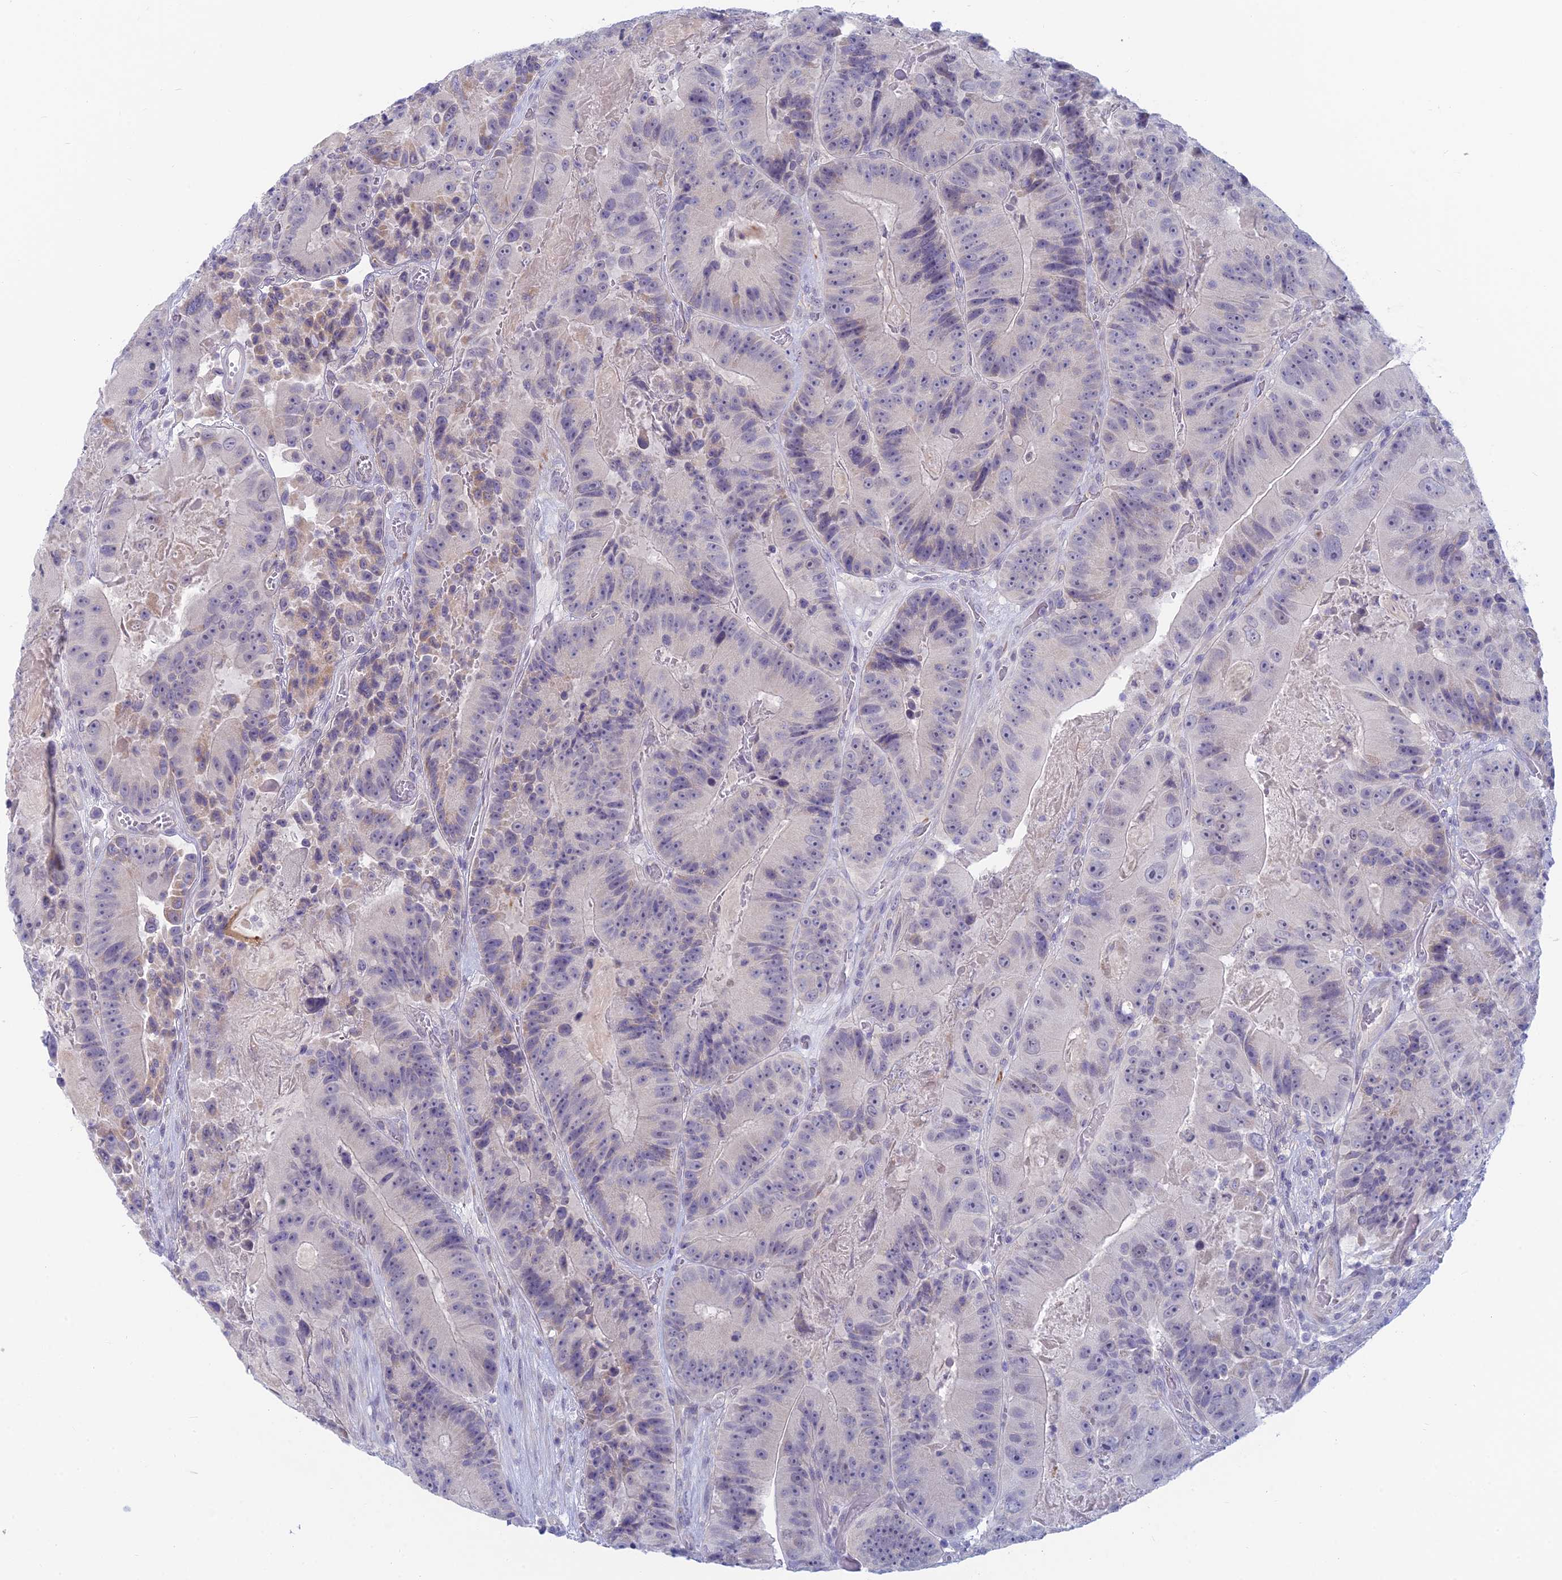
{"staining": {"intensity": "weak", "quantity": "<25%", "location": "cytoplasmic/membranous"}, "tissue": "colorectal cancer", "cell_type": "Tumor cells", "image_type": "cancer", "snomed": [{"axis": "morphology", "description": "Adenocarcinoma, NOS"}, {"axis": "topography", "description": "Colon"}], "caption": "An IHC photomicrograph of adenocarcinoma (colorectal) is shown. There is no staining in tumor cells of adenocarcinoma (colorectal).", "gene": "PPP1R26", "patient": {"sex": "female", "age": 86}}